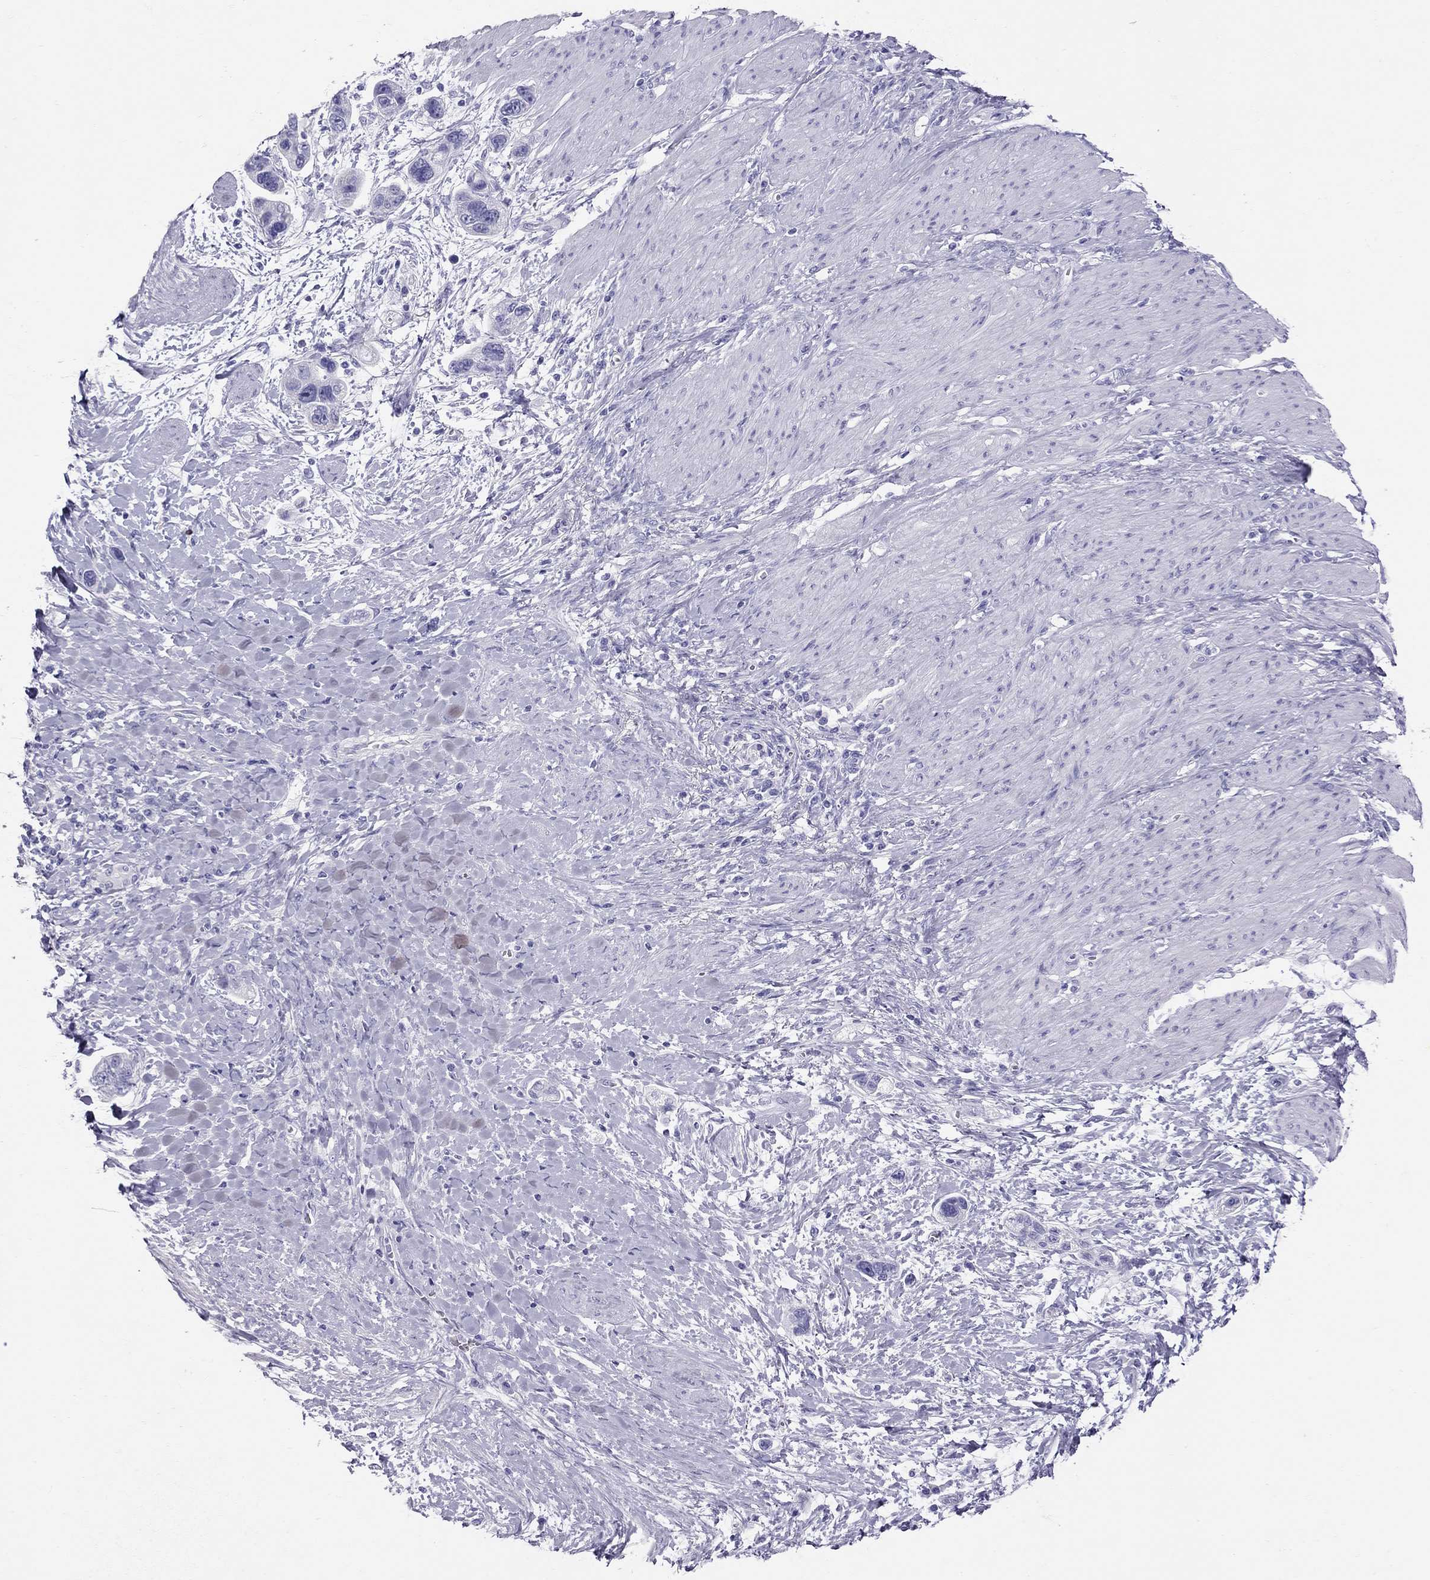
{"staining": {"intensity": "negative", "quantity": "none", "location": "none"}, "tissue": "stomach cancer", "cell_type": "Tumor cells", "image_type": "cancer", "snomed": [{"axis": "morphology", "description": "Adenocarcinoma, NOS"}, {"axis": "topography", "description": "Stomach, lower"}], "caption": "Immunohistochemical staining of human stomach adenocarcinoma displays no significant staining in tumor cells.", "gene": "PSMB11", "patient": {"sex": "female", "age": 93}}